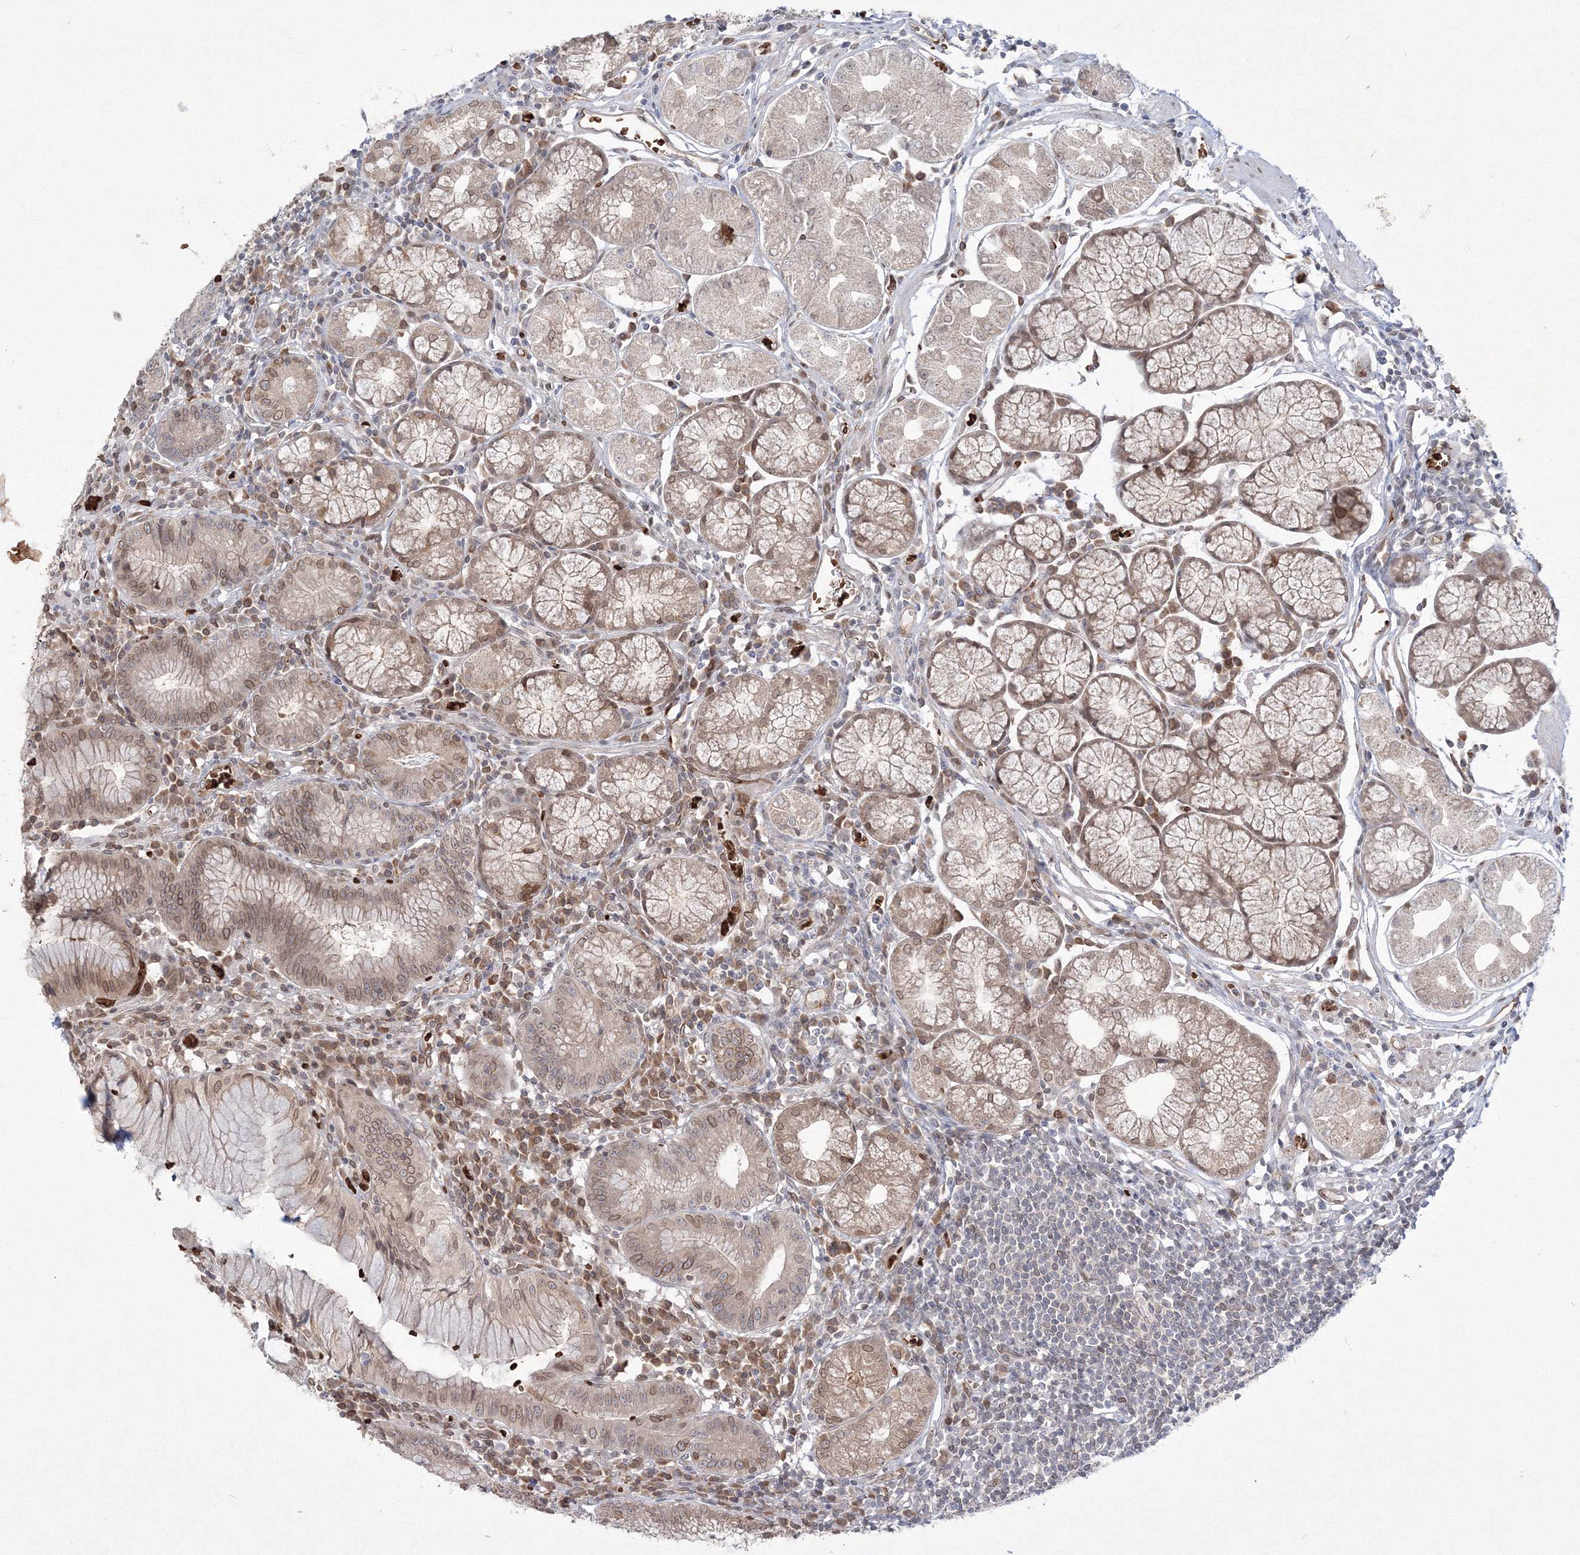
{"staining": {"intensity": "moderate", "quantity": "25%-75%", "location": "cytoplasmic/membranous,nuclear"}, "tissue": "stomach", "cell_type": "Glandular cells", "image_type": "normal", "snomed": [{"axis": "morphology", "description": "Normal tissue, NOS"}, {"axis": "topography", "description": "Stomach"}], "caption": "Unremarkable stomach shows moderate cytoplasmic/membranous,nuclear positivity in about 25%-75% of glandular cells.", "gene": "DNAJB2", "patient": {"sex": "male", "age": 55}}